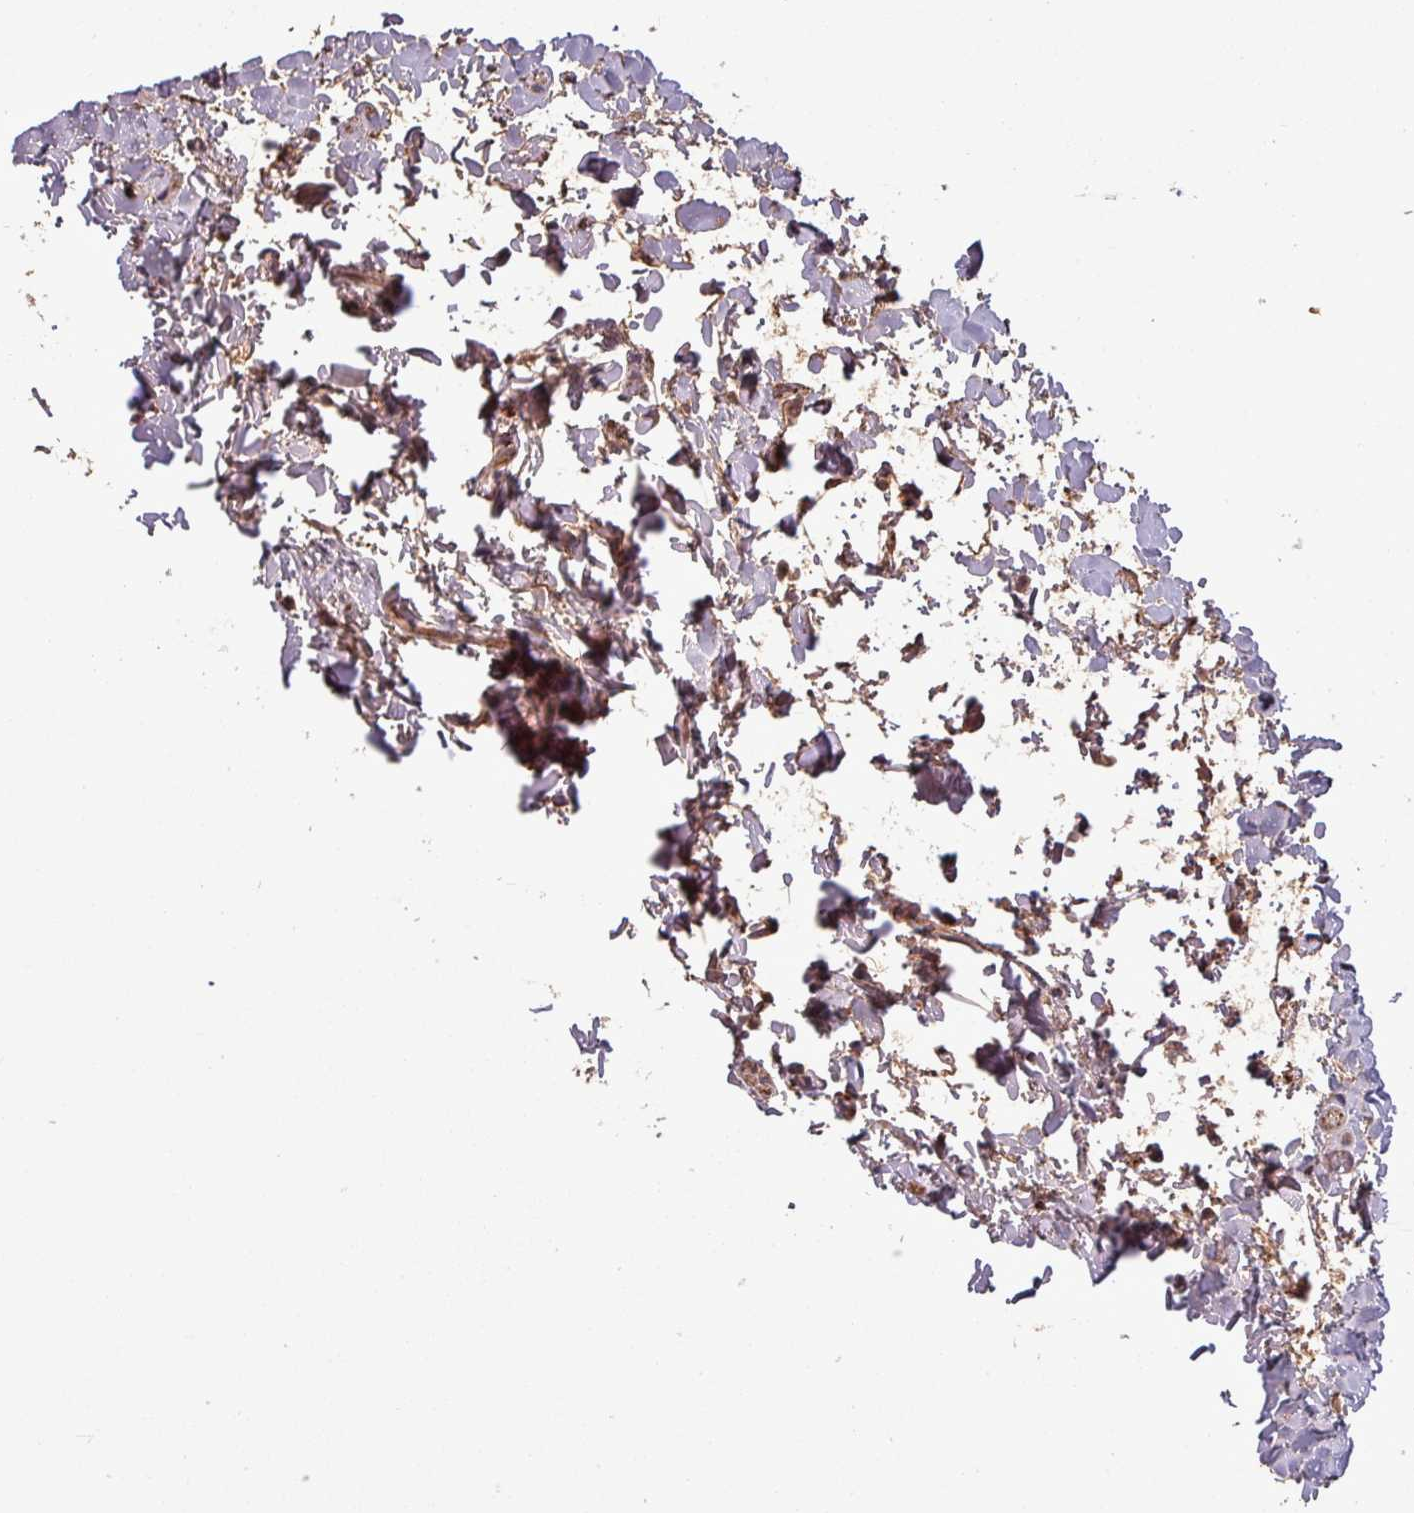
{"staining": {"intensity": "moderate", "quantity": ">75%", "location": "cytoplasmic/membranous"}, "tissue": "colon", "cell_type": "Endothelial cells", "image_type": "normal", "snomed": [{"axis": "morphology", "description": "Normal tissue, NOS"}, {"axis": "topography", "description": "Colon"}], "caption": "Immunohistochemical staining of benign human colon displays medium levels of moderate cytoplasmic/membranous staining in about >75% of endothelial cells. Ihc stains the protein in brown and the nuclei are stained blue.", "gene": "PUS1", "patient": {"sex": "male", "age": 84}}